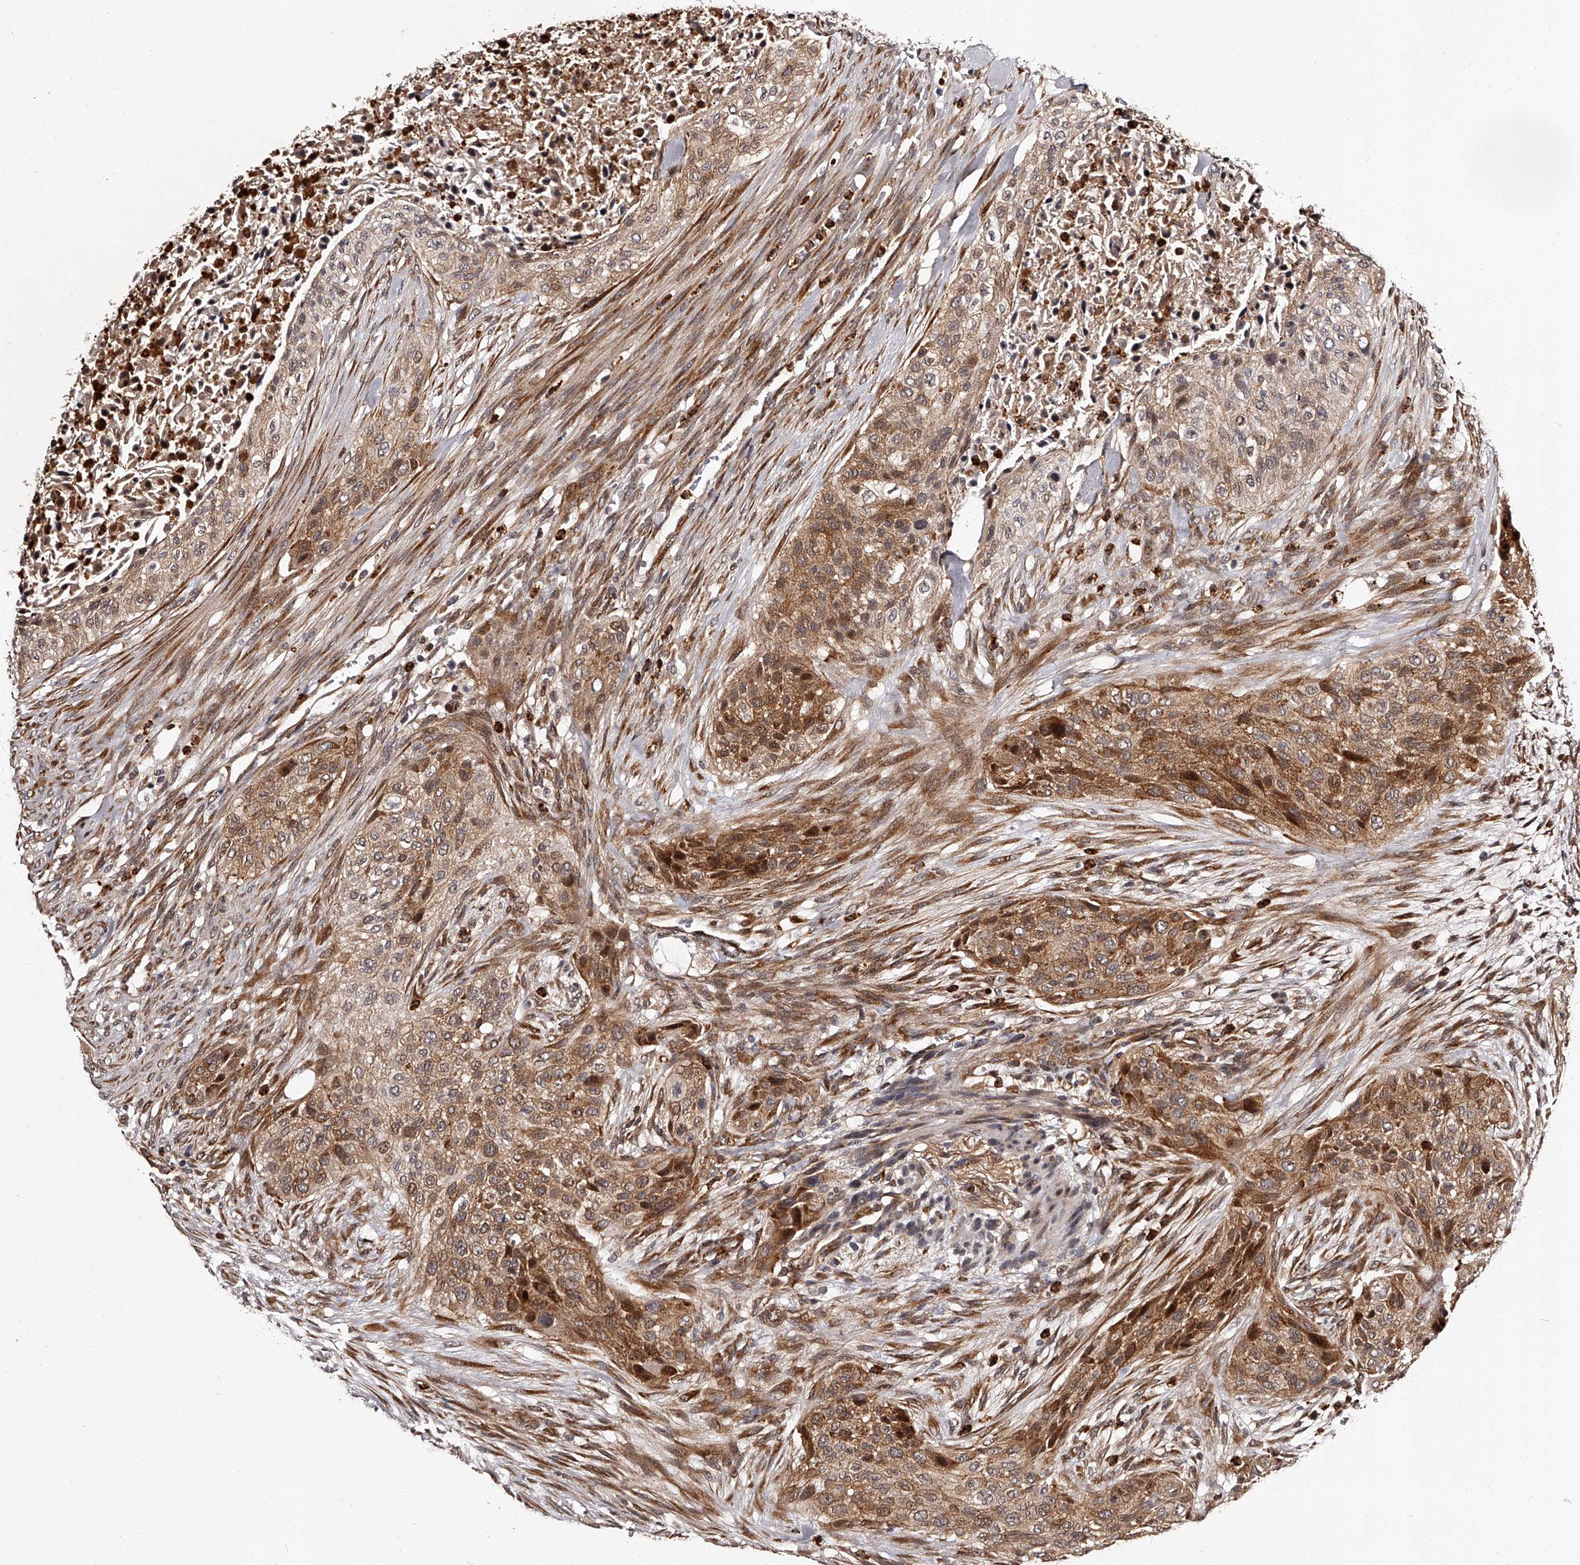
{"staining": {"intensity": "strong", "quantity": ">75%", "location": "cytoplasmic/membranous,nuclear"}, "tissue": "urothelial cancer", "cell_type": "Tumor cells", "image_type": "cancer", "snomed": [{"axis": "morphology", "description": "Urothelial carcinoma, High grade"}, {"axis": "topography", "description": "Urinary bladder"}], "caption": "Immunohistochemistry of high-grade urothelial carcinoma displays high levels of strong cytoplasmic/membranous and nuclear positivity in about >75% of tumor cells.", "gene": "RSC1A1", "patient": {"sex": "male", "age": 35}}